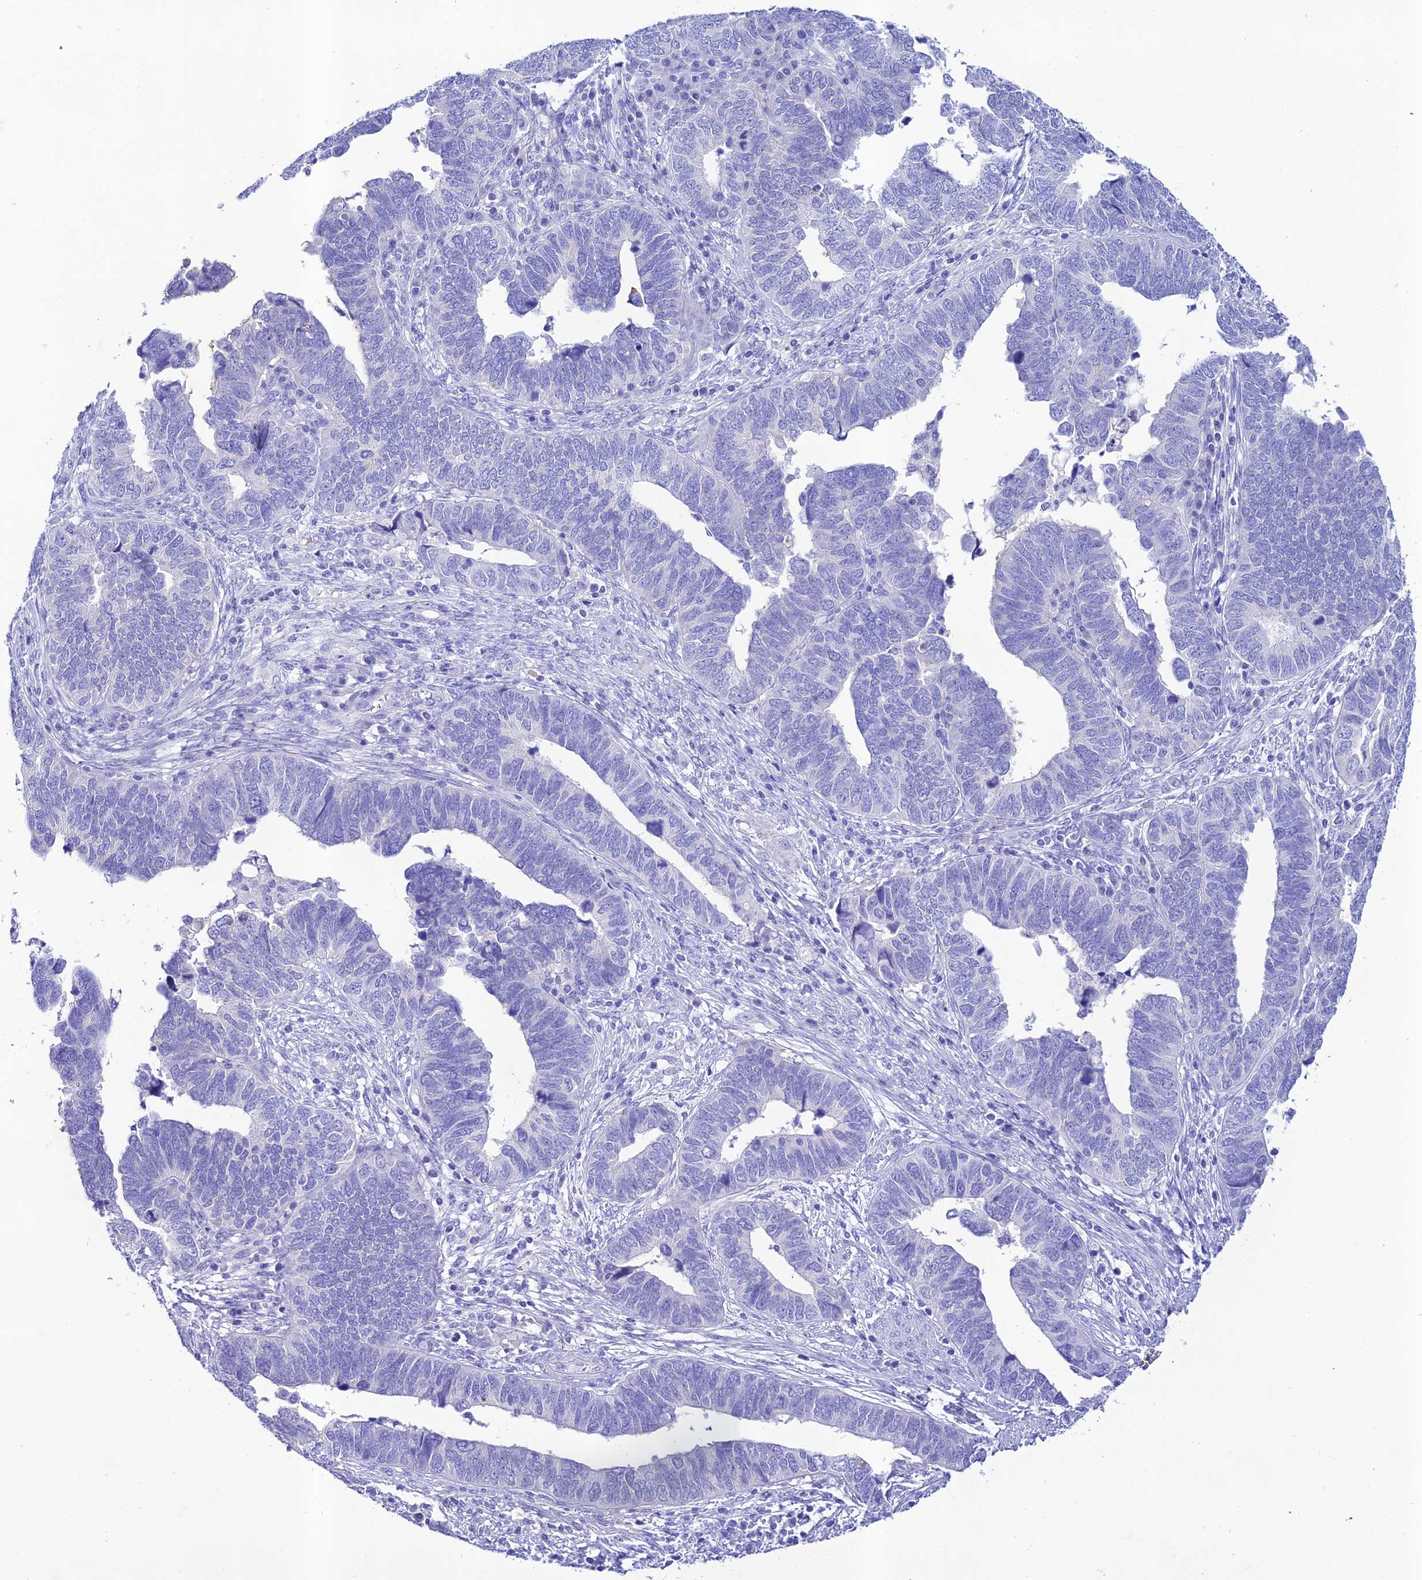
{"staining": {"intensity": "negative", "quantity": "none", "location": "none"}, "tissue": "endometrial cancer", "cell_type": "Tumor cells", "image_type": "cancer", "snomed": [{"axis": "morphology", "description": "Adenocarcinoma, NOS"}, {"axis": "topography", "description": "Endometrium"}], "caption": "Endometrial cancer was stained to show a protein in brown. There is no significant staining in tumor cells.", "gene": "NLRP6", "patient": {"sex": "female", "age": 79}}